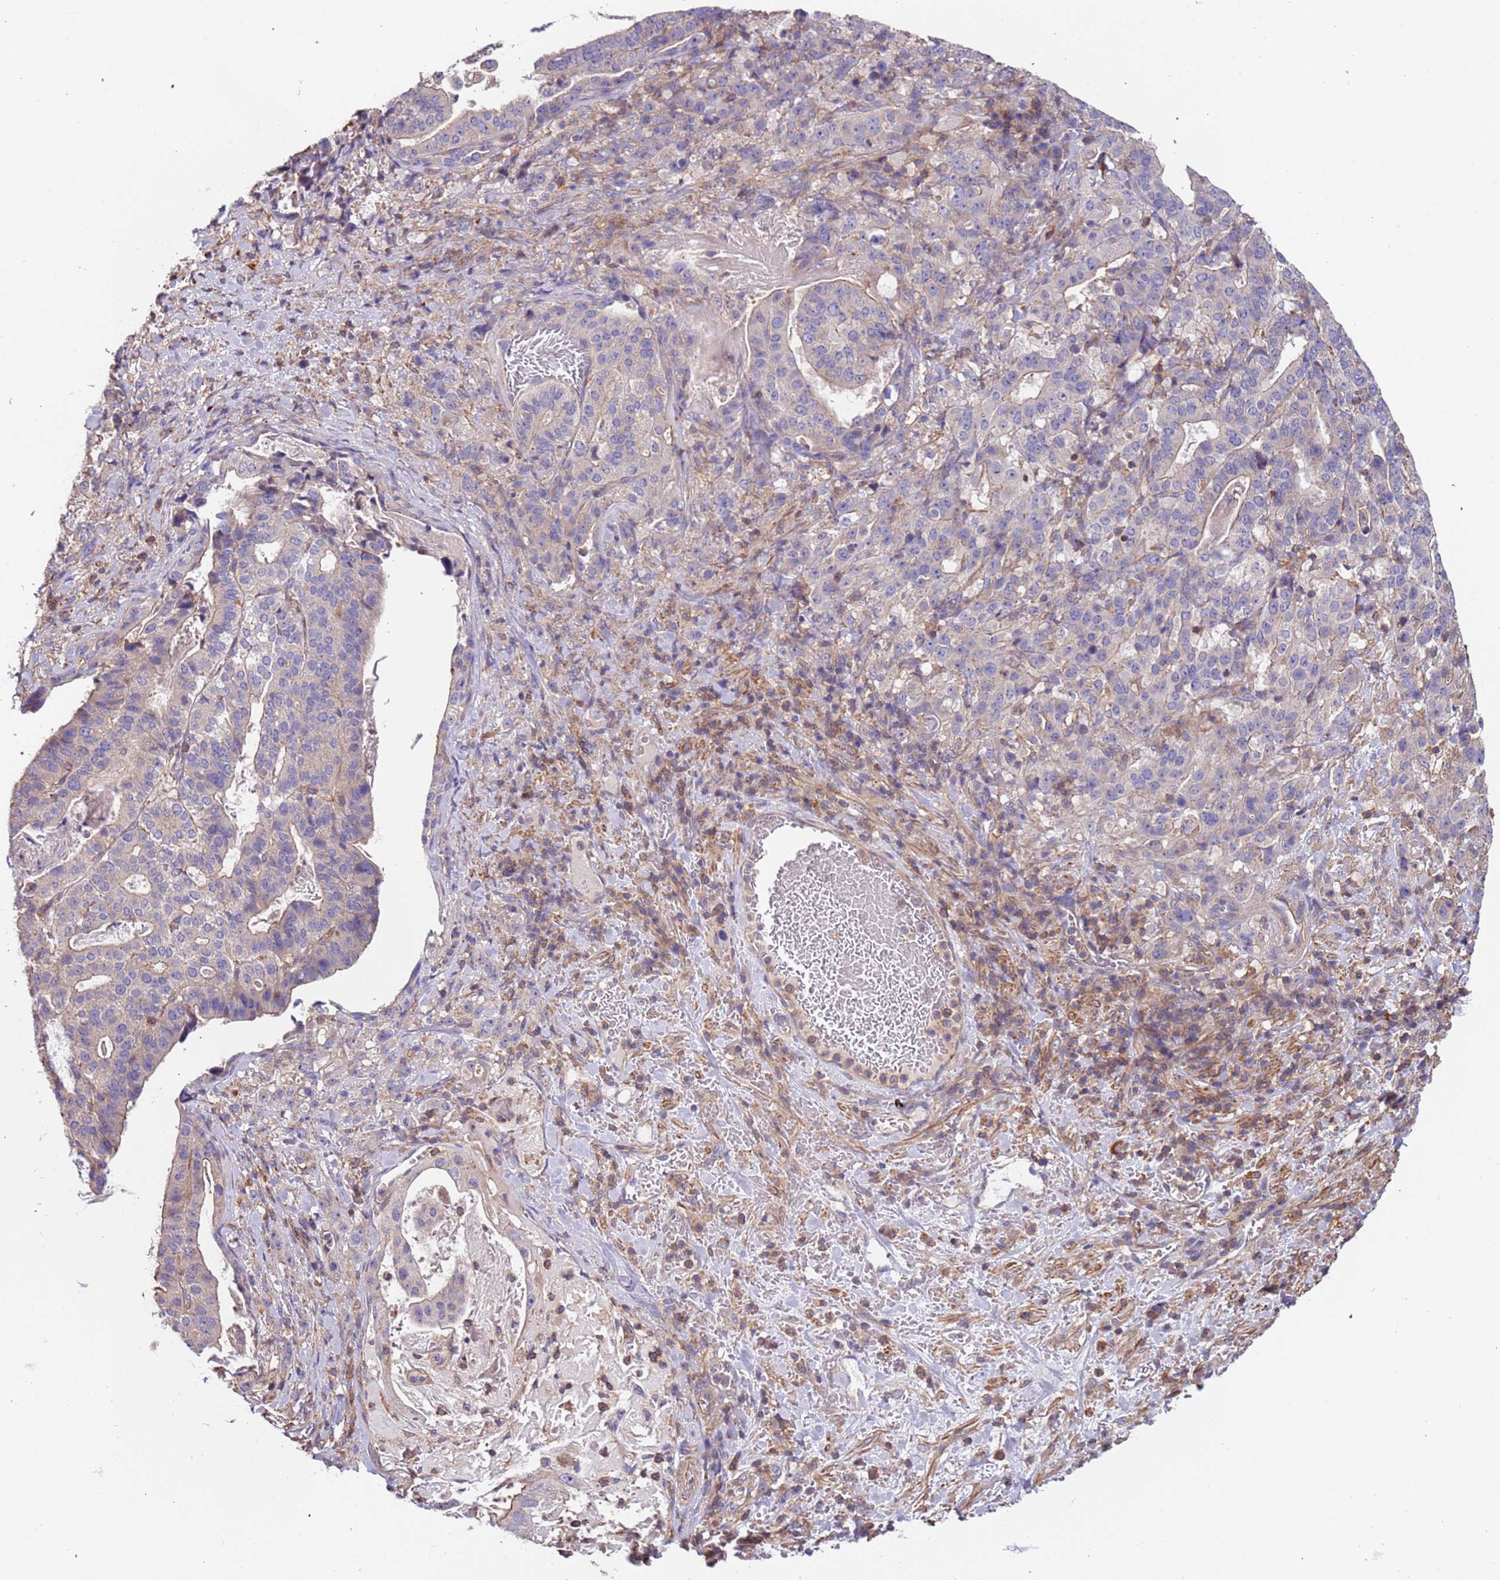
{"staining": {"intensity": "negative", "quantity": "none", "location": "none"}, "tissue": "stomach cancer", "cell_type": "Tumor cells", "image_type": "cancer", "snomed": [{"axis": "morphology", "description": "Adenocarcinoma, NOS"}, {"axis": "topography", "description": "Stomach"}], "caption": "The photomicrograph displays no staining of tumor cells in stomach cancer (adenocarcinoma).", "gene": "SYT4", "patient": {"sex": "male", "age": 48}}